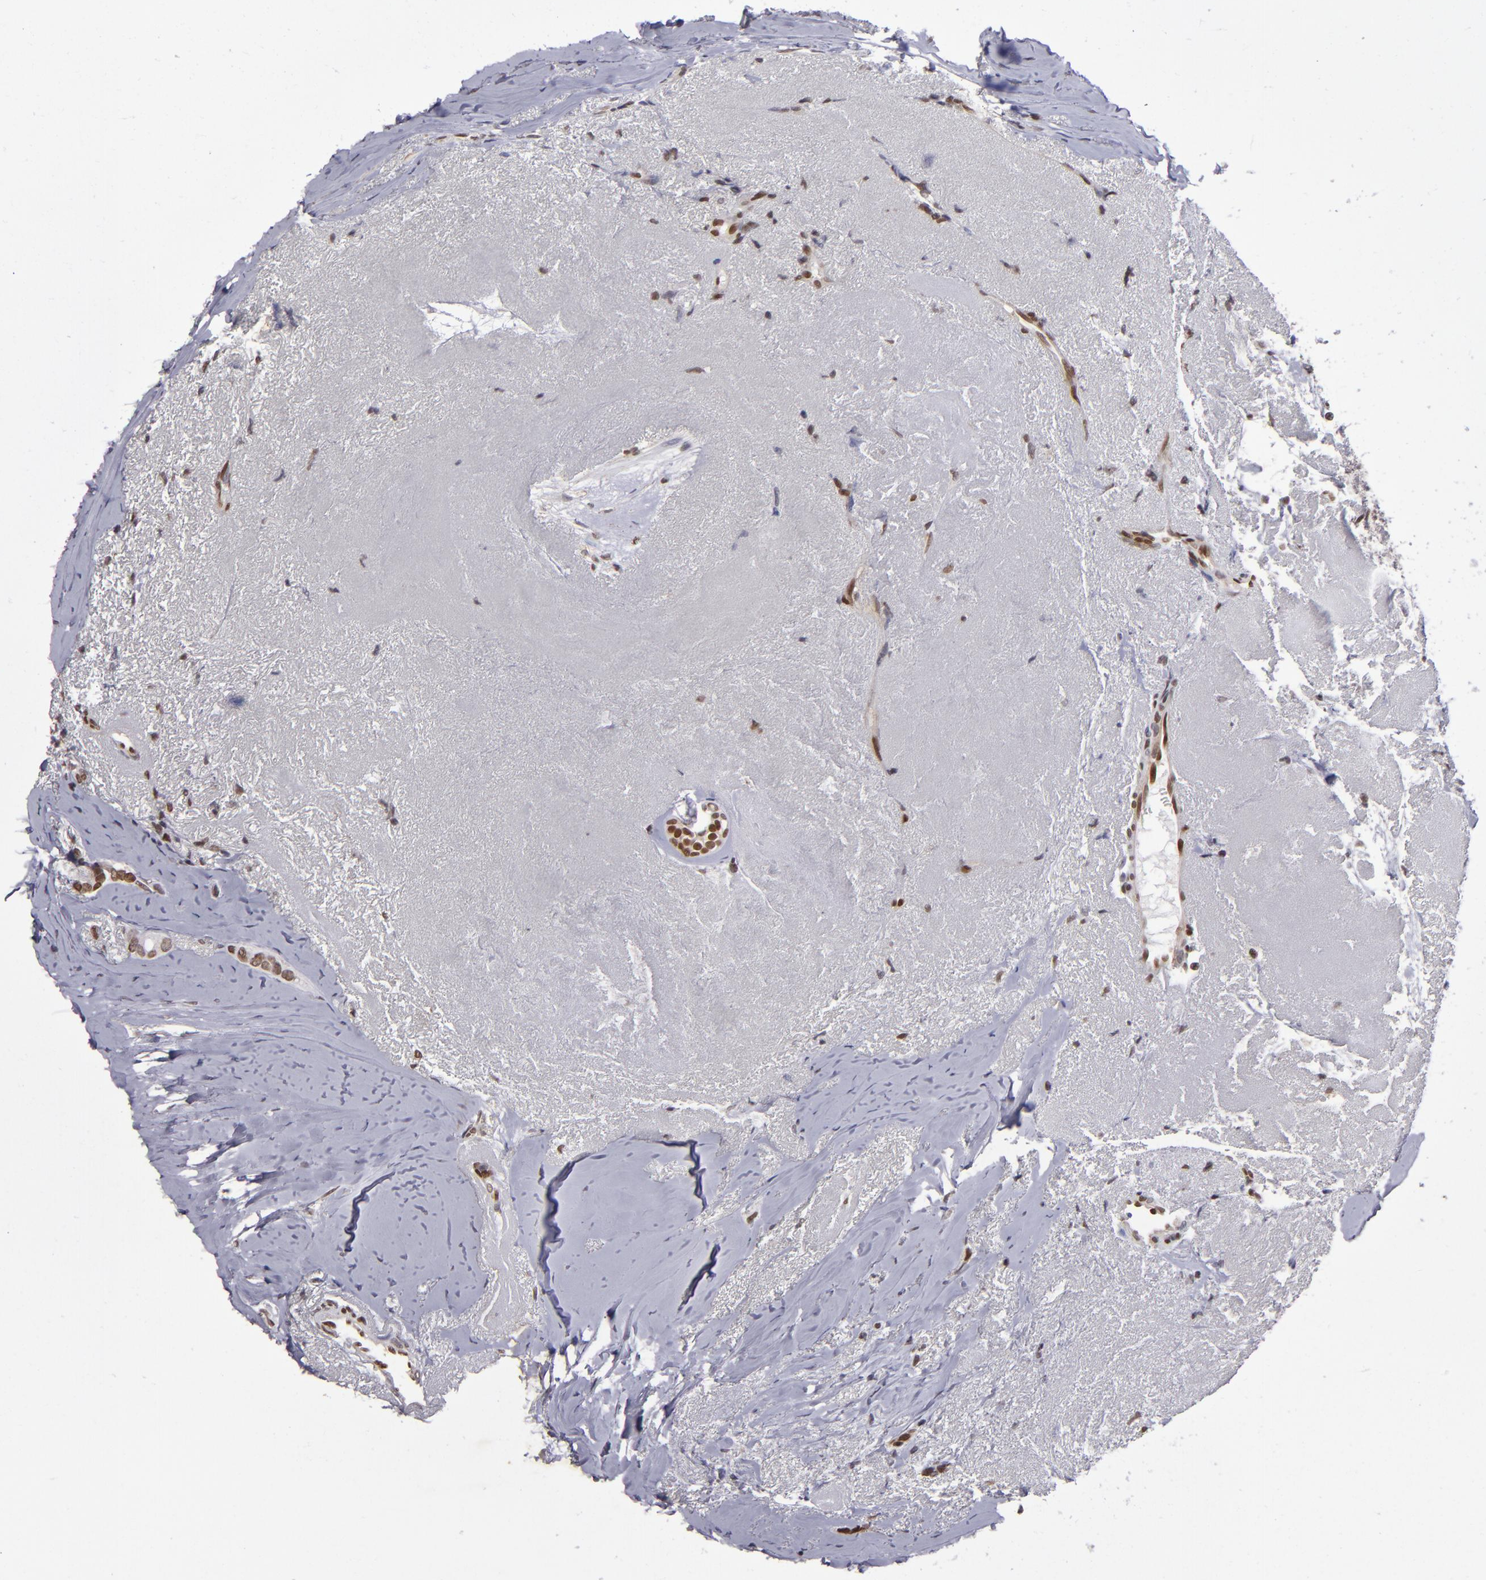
{"staining": {"intensity": "strong", "quantity": ">75%", "location": "cytoplasmic/membranous,nuclear"}, "tissue": "breast cancer", "cell_type": "Tumor cells", "image_type": "cancer", "snomed": [{"axis": "morphology", "description": "Duct carcinoma"}, {"axis": "topography", "description": "Breast"}], "caption": "IHC of human breast cancer reveals high levels of strong cytoplasmic/membranous and nuclear staining in approximately >75% of tumor cells.", "gene": "MGMT", "patient": {"sex": "female", "age": 54}}